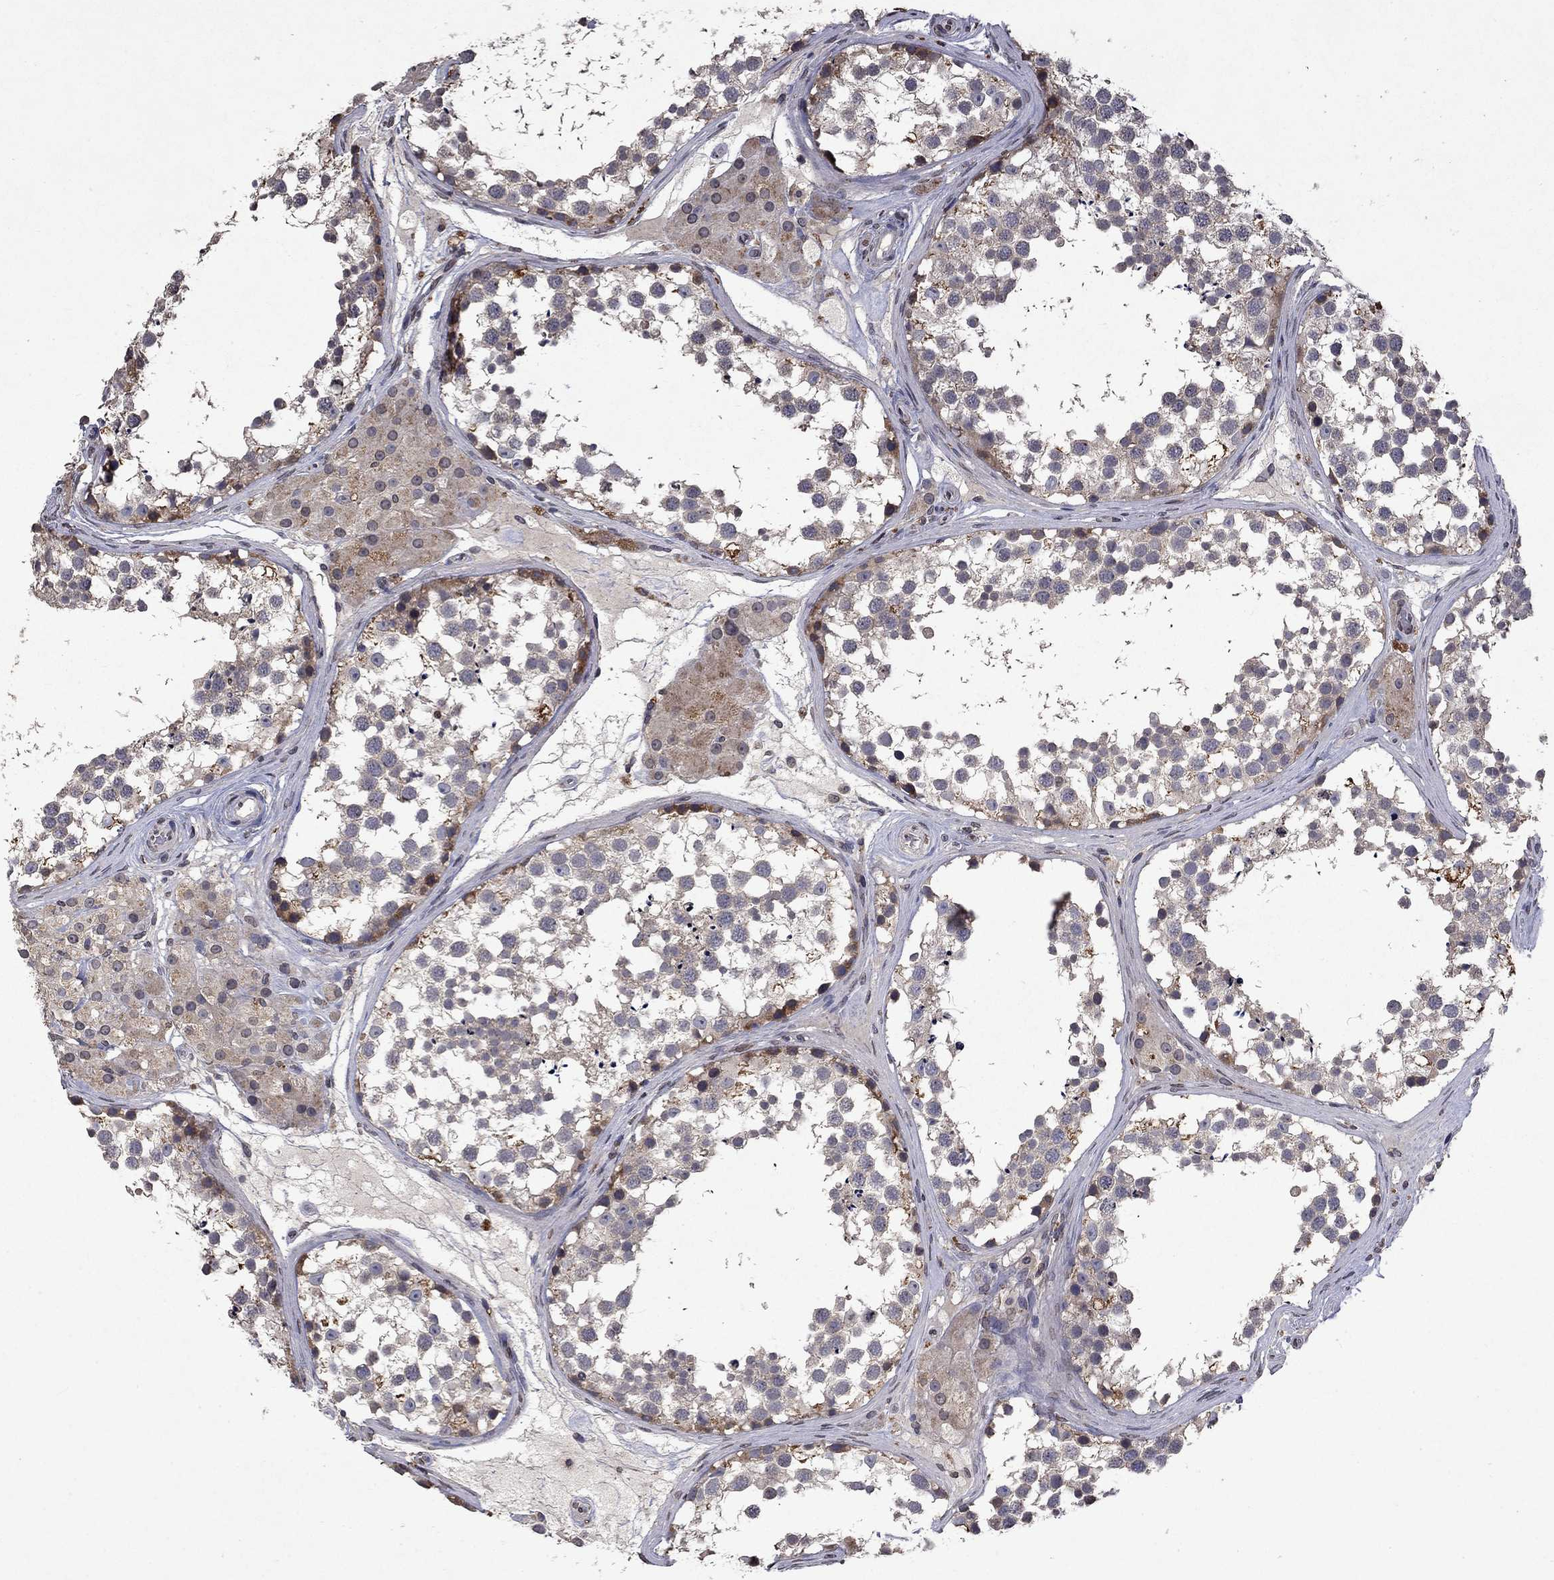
{"staining": {"intensity": "moderate", "quantity": "<25%", "location": "cytoplasmic/membranous,nuclear"}, "tissue": "testis", "cell_type": "Cells in seminiferous ducts", "image_type": "normal", "snomed": [{"axis": "morphology", "description": "Normal tissue, NOS"}, {"axis": "morphology", "description": "Seminoma, NOS"}, {"axis": "topography", "description": "Testis"}], "caption": "Approximately <25% of cells in seminiferous ducts in unremarkable human testis reveal moderate cytoplasmic/membranous,nuclear protein staining as visualized by brown immunohistochemical staining.", "gene": "TTC38", "patient": {"sex": "male", "age": 65}}